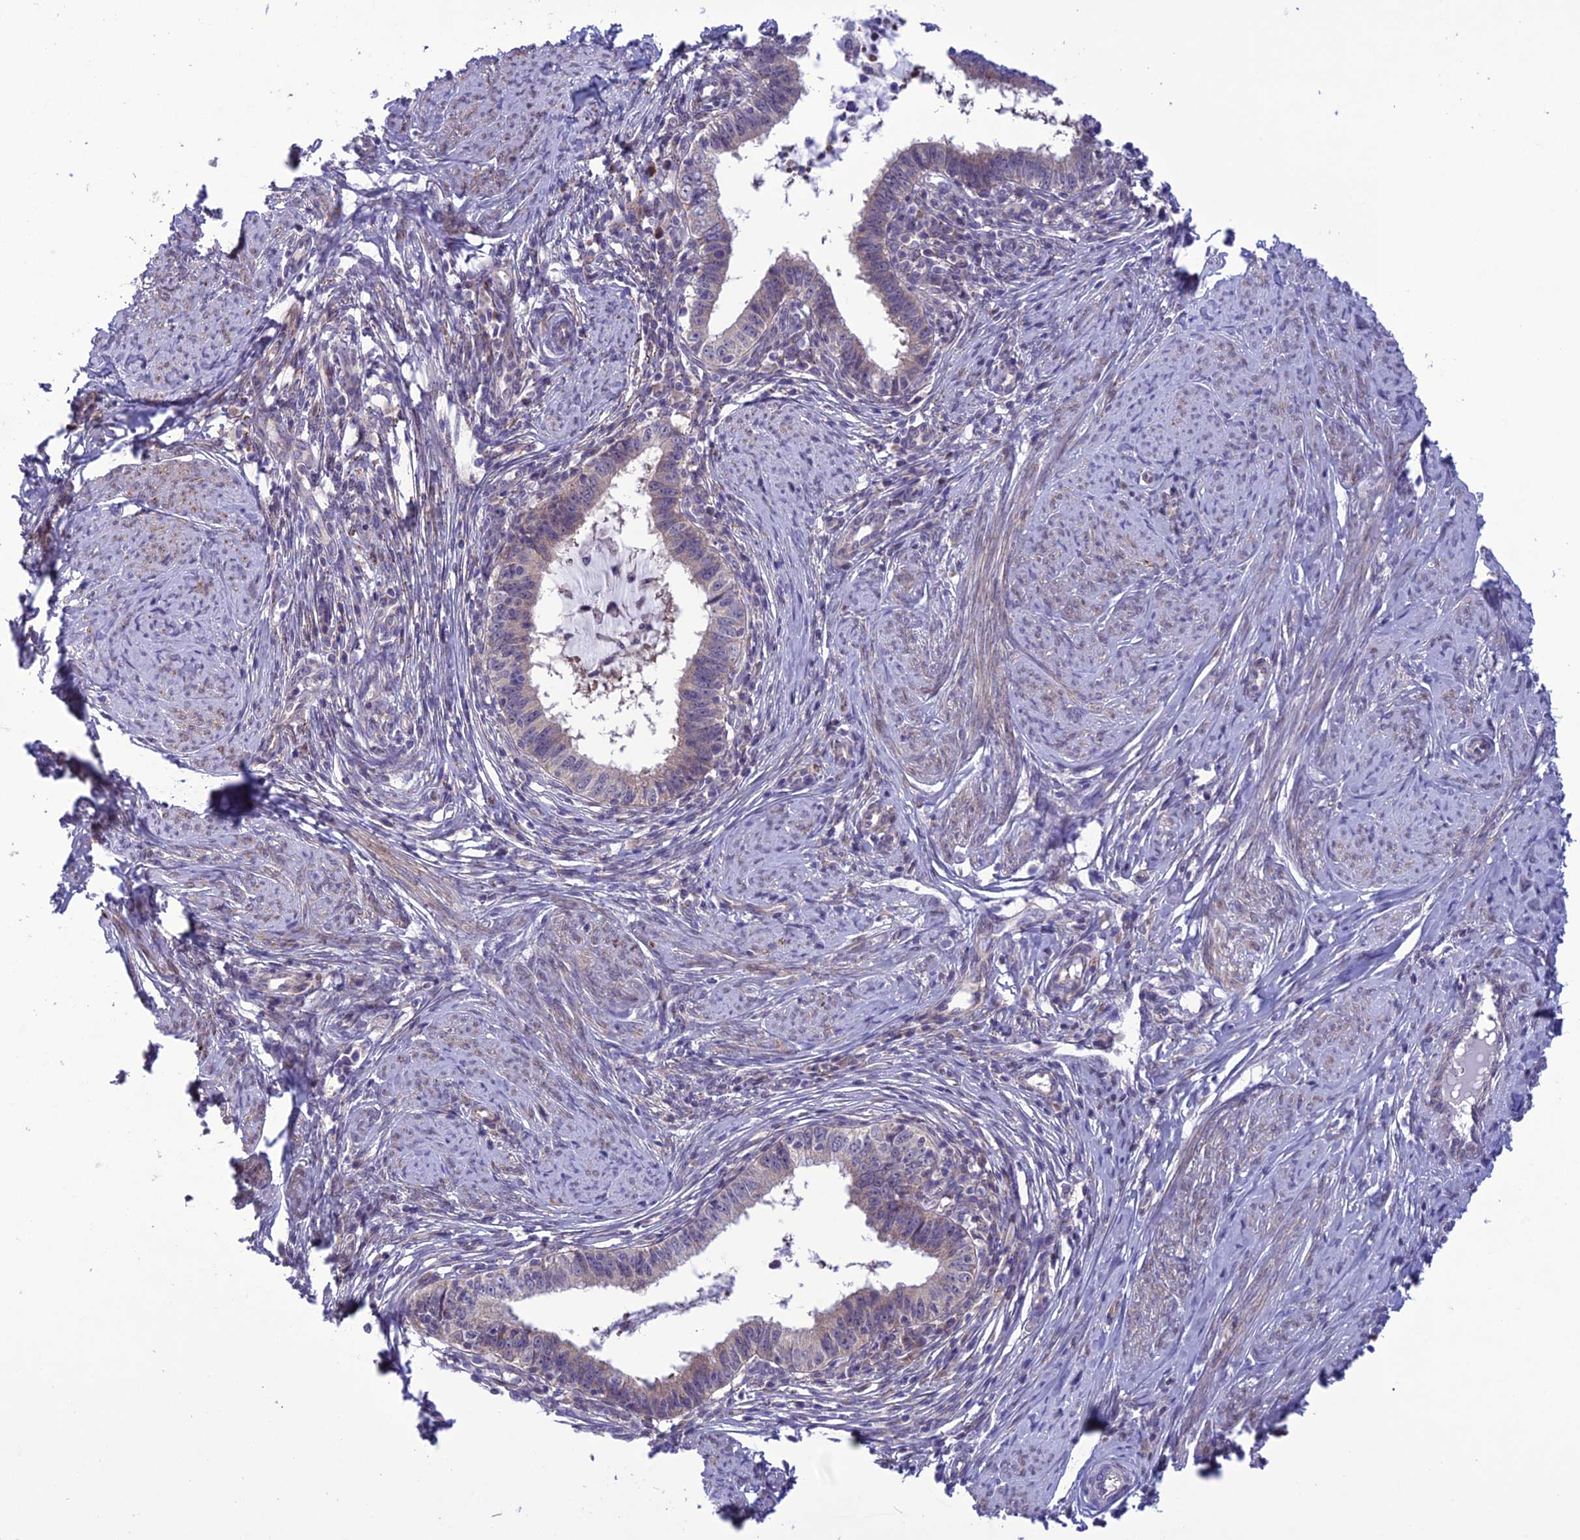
{"staining": {"intensity": "weak", "quantity": "<25%", "location": "cytoplasmic/membranous"}, "tissue": "cervical cancer", "cell_type": "Tumor cells", "image_type": "cancer", "snomed": [{"axis": "morphology", "description": "Adenocarcinoma, NOS"}, {"axis": "topography", "description": "Cervix"}], "caption": "Tumor cells show no significant expression in cervical cancer (adenocarcinoma).", "gene": "PSMF1", "patient": {"sex": "female", "age": 36}}